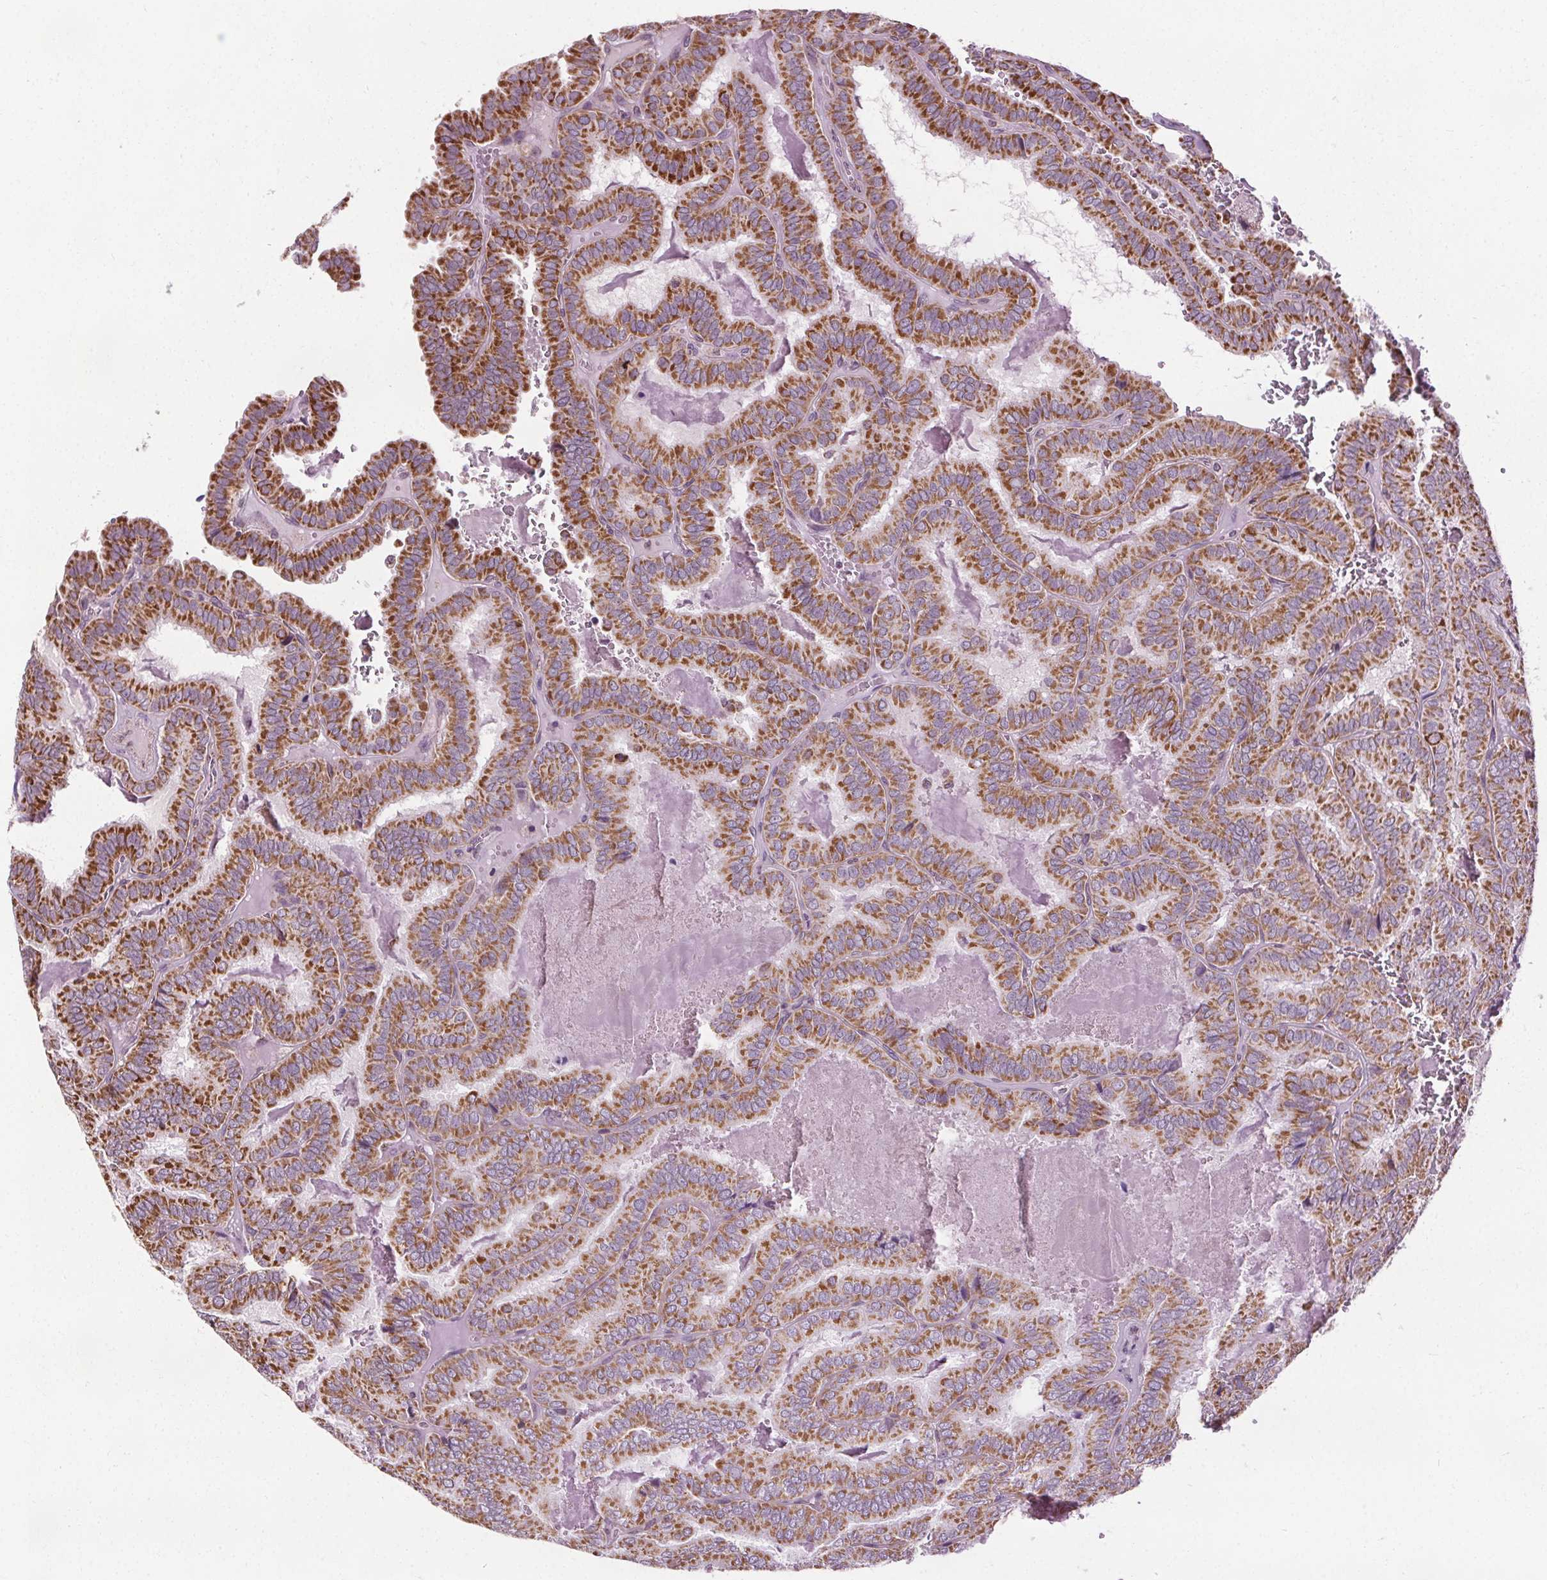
{"staining": {"intensity": "moderate", "quantity": ">75%", "location": "cytoplasmic/membranous"}, "tissue": "thyroid cancer", "cell_type": "Tumor cells", "image_type": "cancer", "snomed": [{"axis": "morphology", "description": "Papillary adenocarcinoma, NOS"}, {"axis": "topography", "description": "Thyroid gland"}], "caption": "A histopathology image of thyroid papillary adenocarcinoma stained for a protein shows moderate cytoplasmic/membranous brown staining in tumor cells.", "gene": "LFNG", "patient": {"sex": "female", "age": 75}}